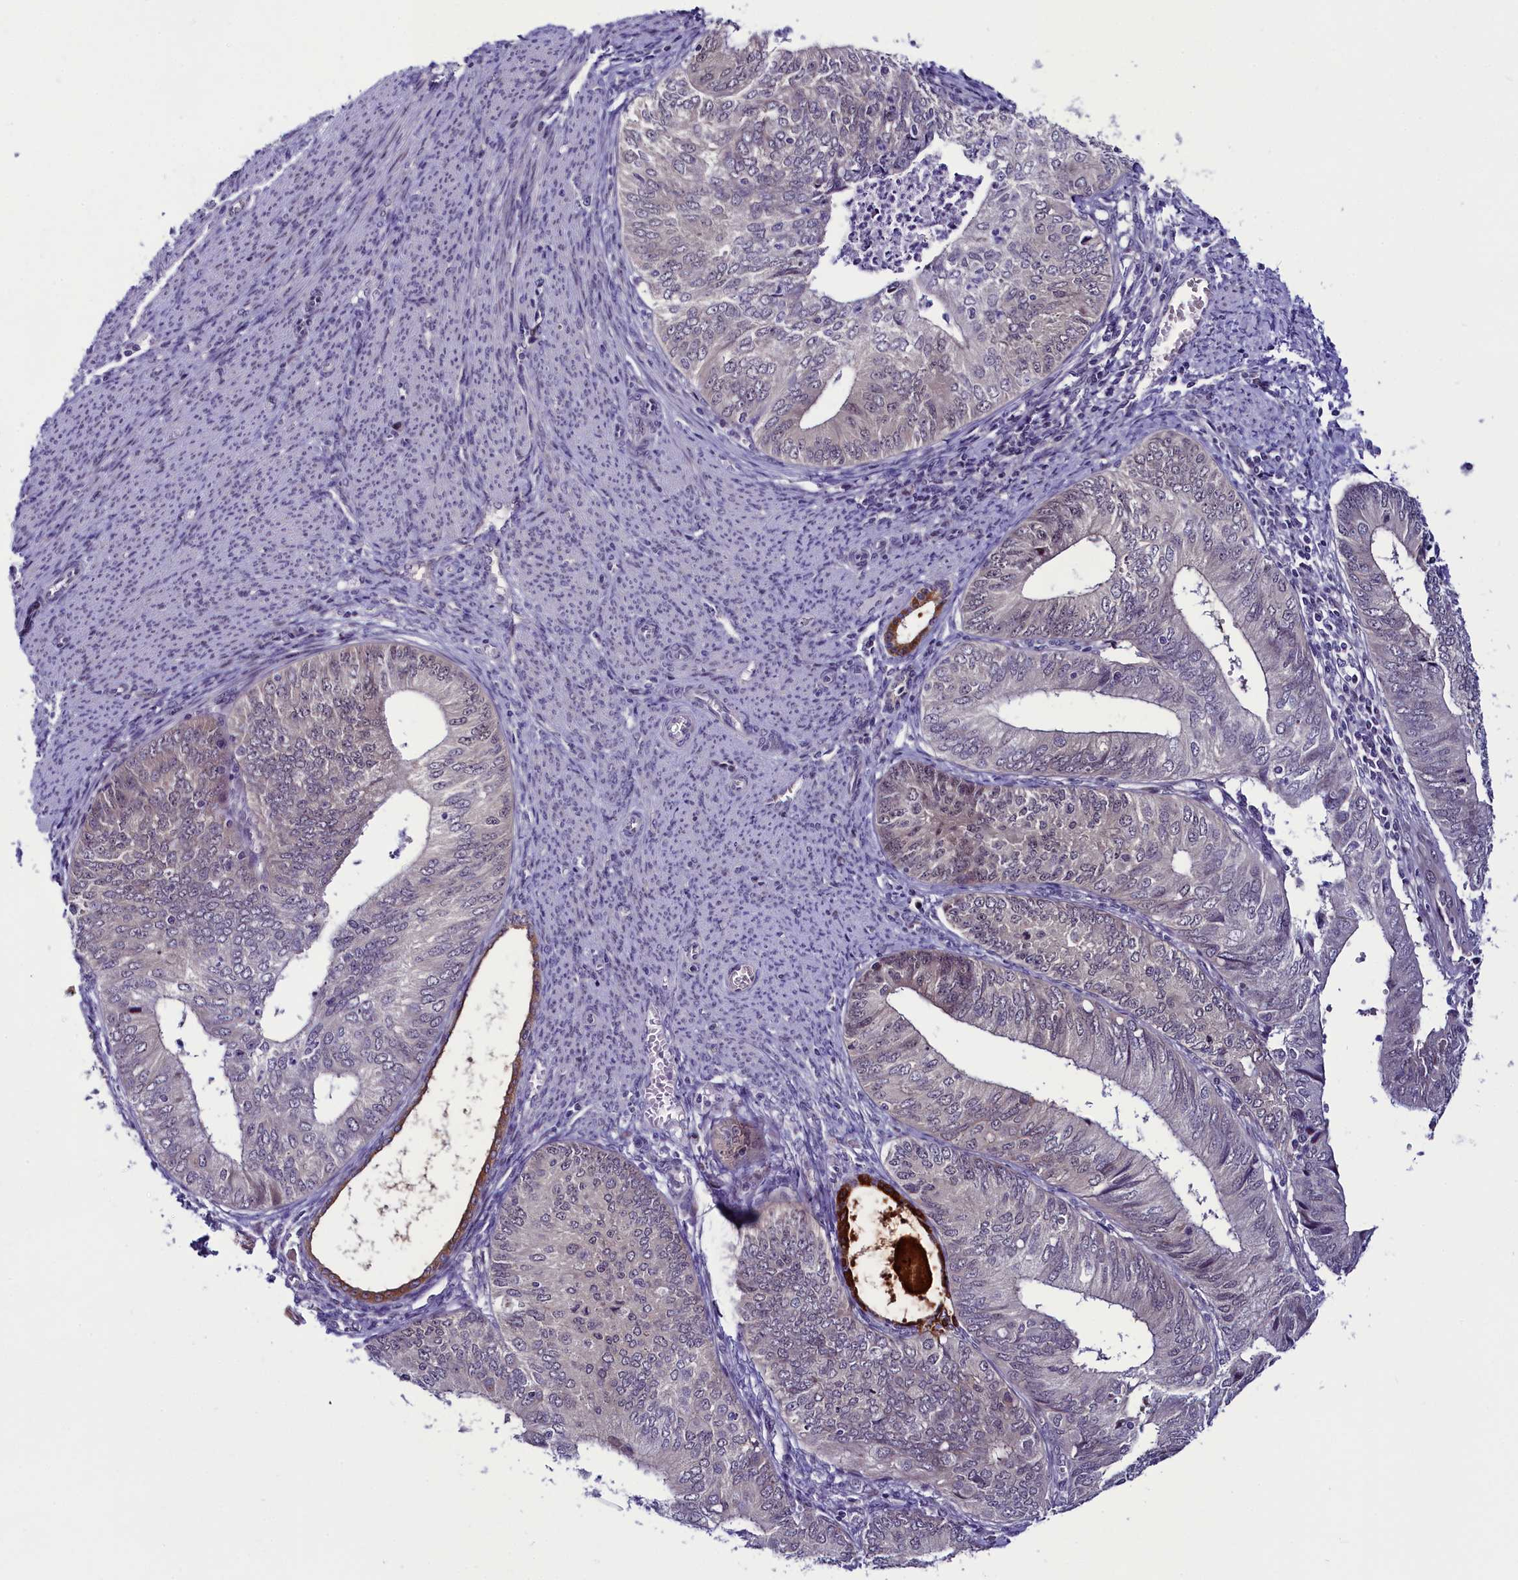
{"staining": {"intensity": "negative", "quantity": "none", "location": "none"}, "tissue": "endometrial cancer", "cell_type": "Tumor cells", "image_type": "cancer", "snomed": [{"axis": "morphology", "description": "Adenocarcinoma, NOS"}, {"axis": "topography", "description": "Endometrium"}], "caption": "High power microscopy micrograph of an immunohistochemistry (IHC) micrograph of endometrial cancer (adenocarcinoma), revealing no significant staining in tumor cells. The staining is performed using DAB (3,3'-diaminobenzidine) brown chromogen with nuclei counter-stained in using hematoxylin.", "gene": "CCDC106", "patient": {"sex": "female", "age": 68}}